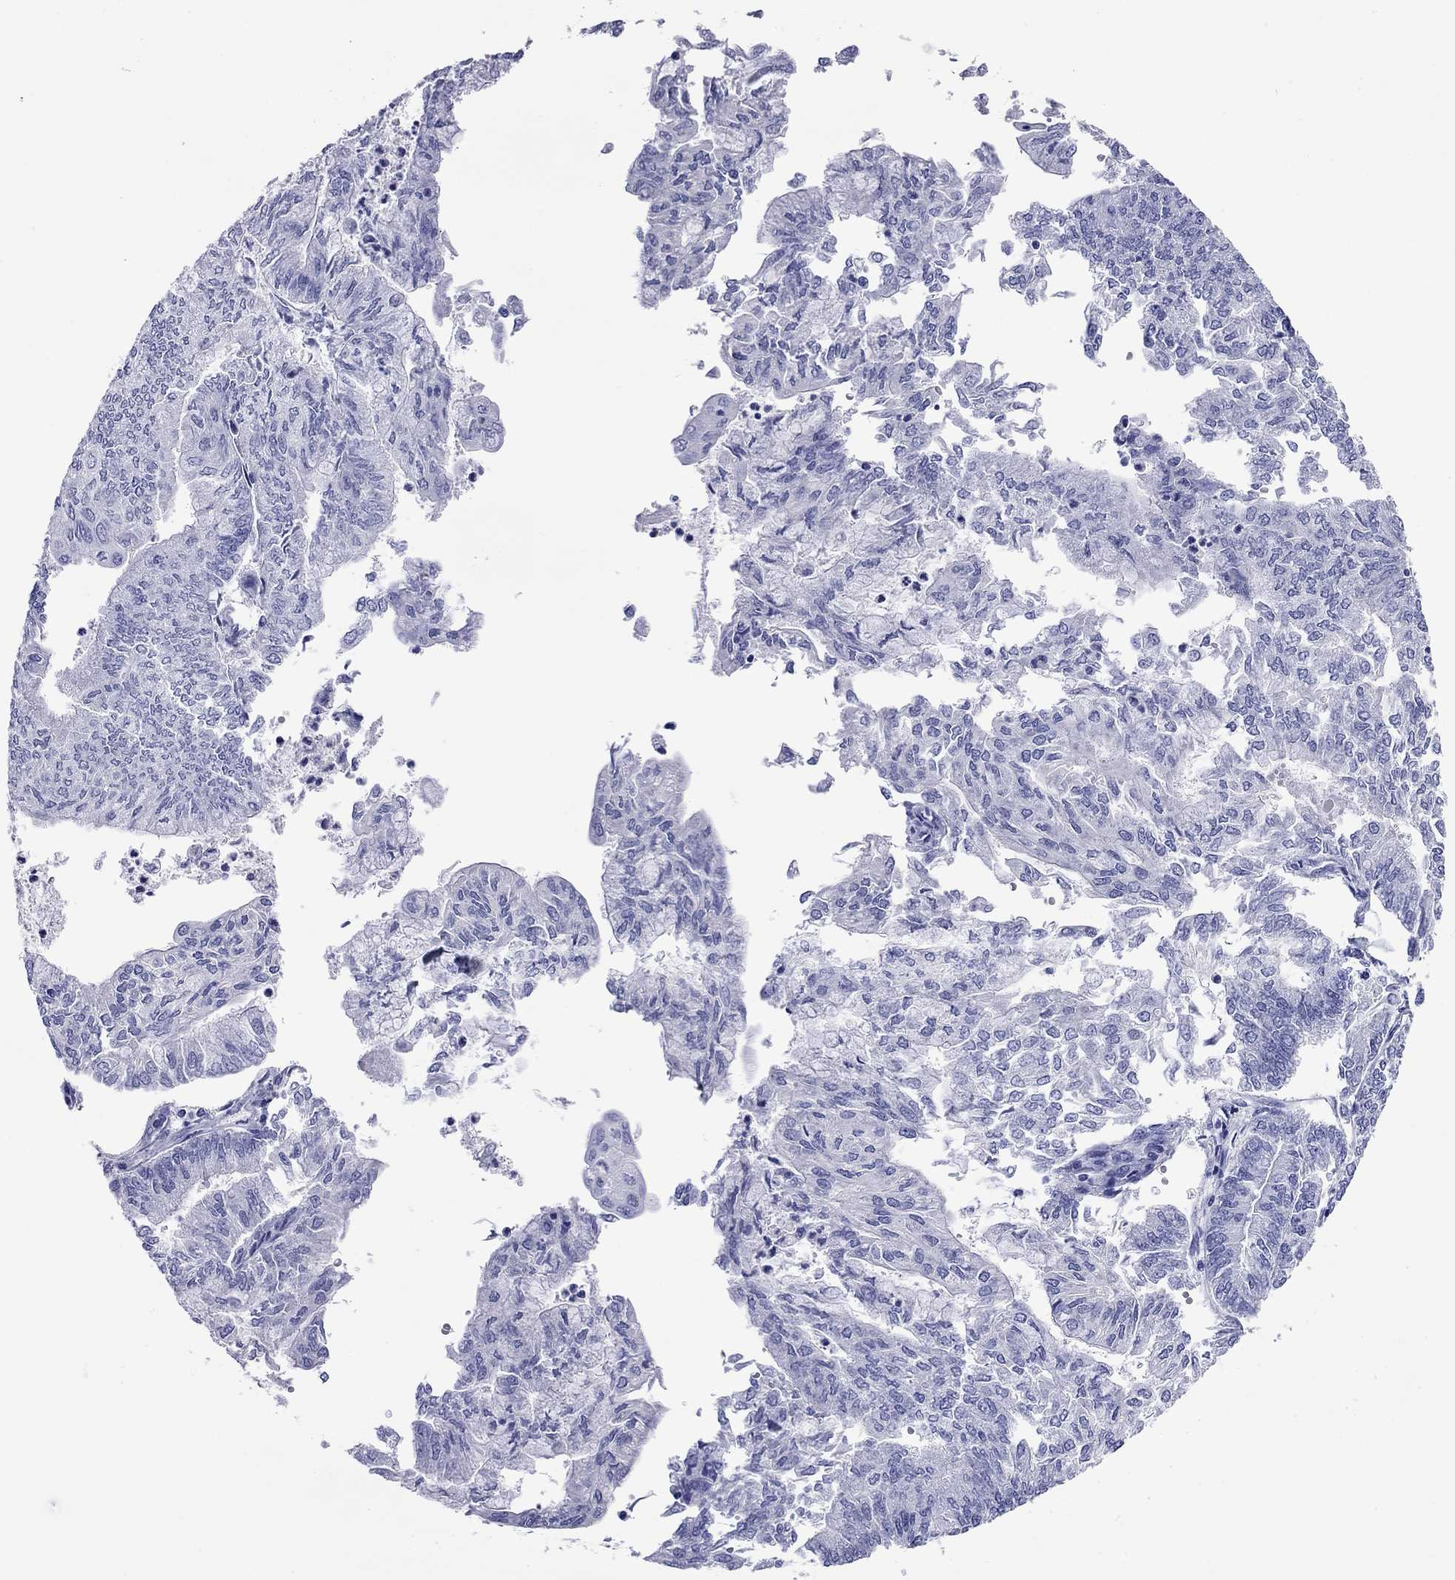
{"staining": {"intensity": "negative", "quantity": "none", "location": "none"}, "tissue": "endometrial cancer", "cell_type": "Tumor cells", "image_type": "cancer", "snomed": [{"axis": "morphology", "description": "Adenocarcinoma, NOS"}, {"axis": "topography", "description": "Endometrium"}], "caption": "Histopathology image shows no significant protein expression in tumor cells of endometrial cancer (adenocarcinoma).", "gene": "FIGLA", "patient": {"sex": "female", "age": 59}}